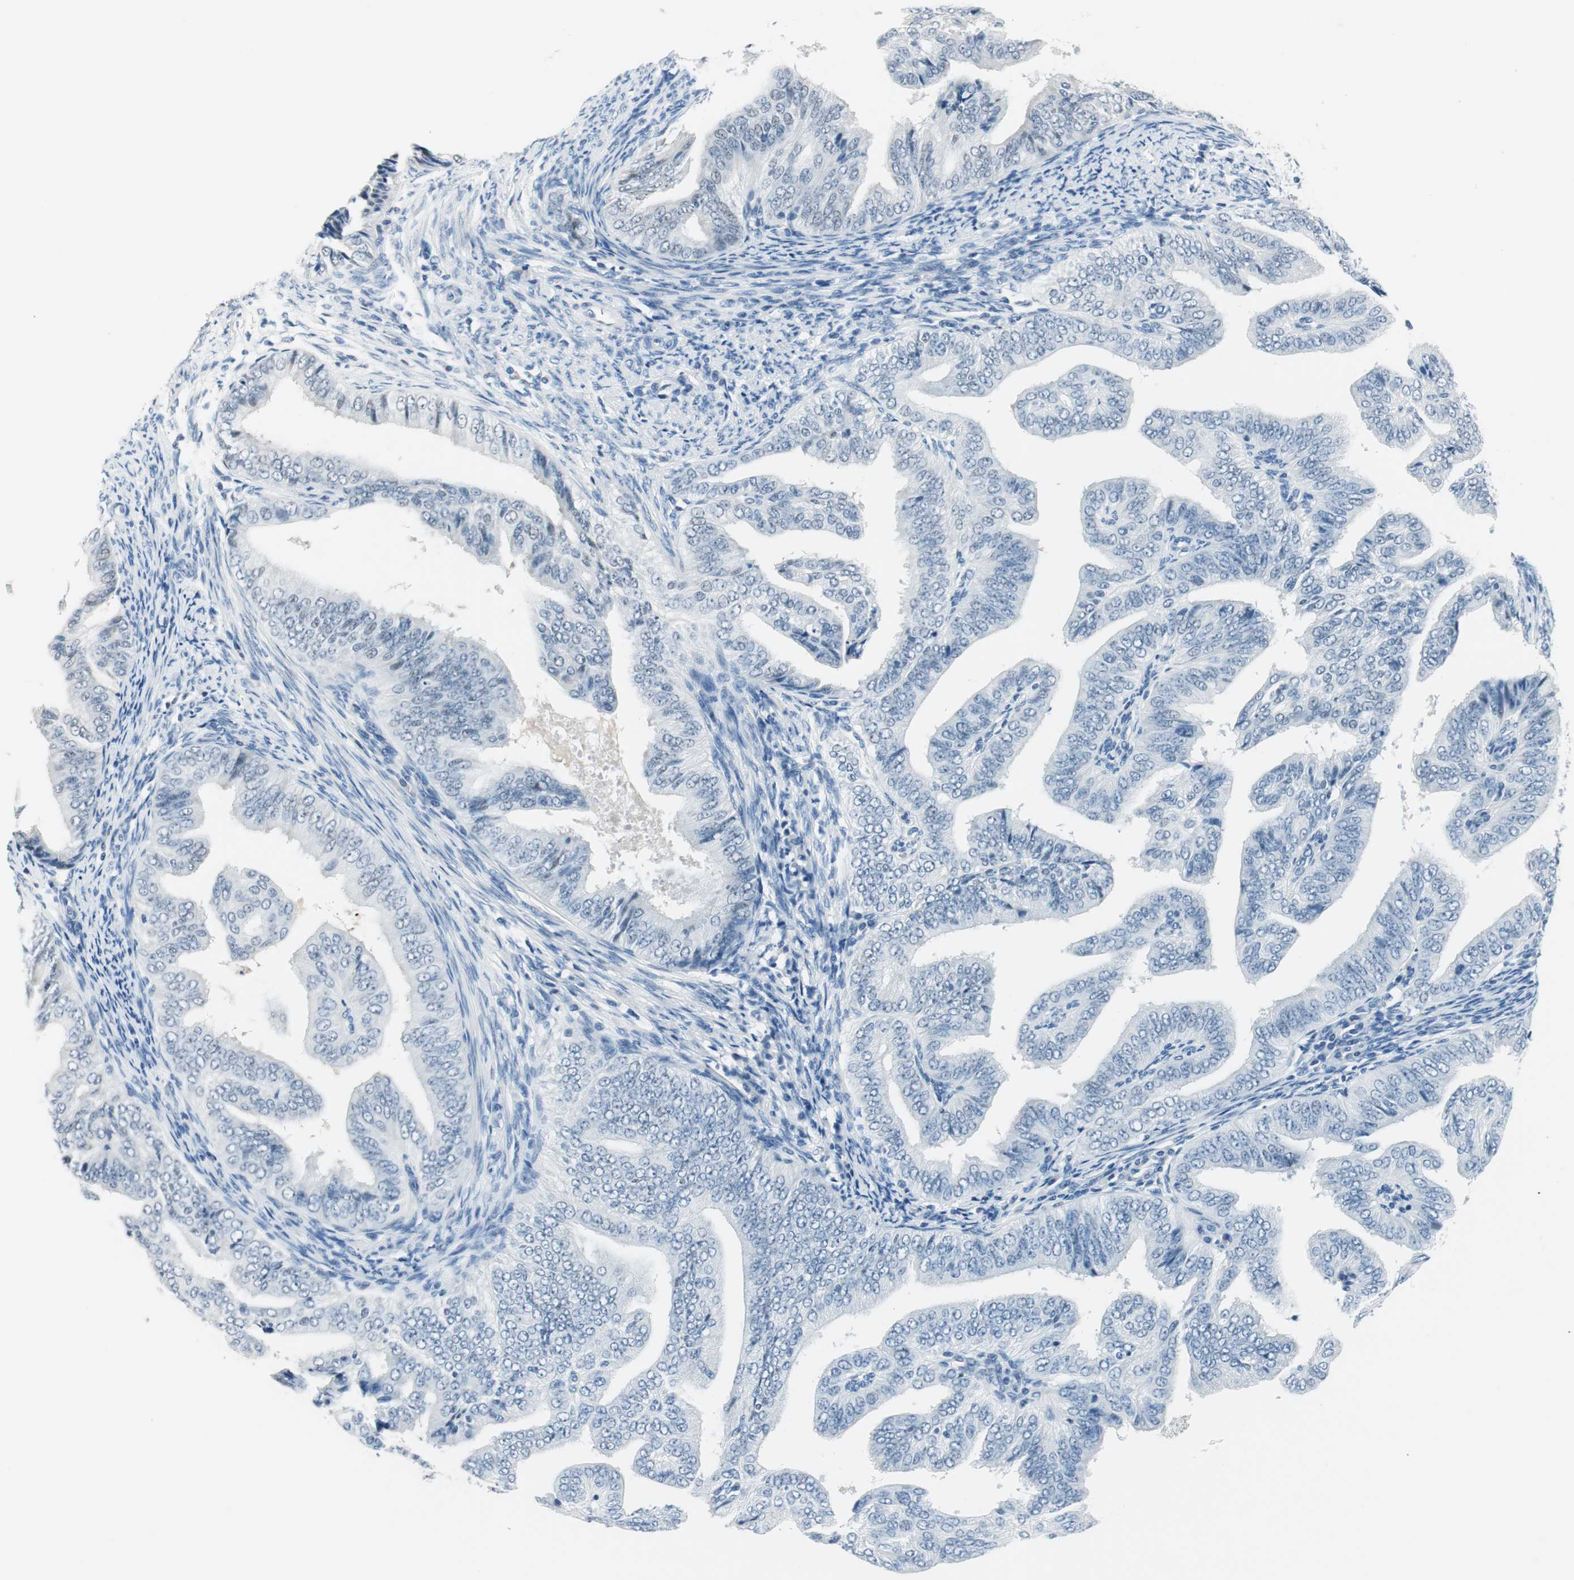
{"staining": {"intensity": "negative", "quantity": "none", "location": "none"}, "tissue": "endometrial cancer", "cell_type": "Tumor cells", "image_type": "cancer", "snomed": [{"axis": "morphology", "description": "Adenocarcinoma, NOS"}, {"axis": "topography", "description": "Endometrium"}], "caption": "Immunohistochemistry (IHC) of adenocarcinoma (endometrial) reveals no positivity in tumor cells.", "gene": "HOXB13", "patient": {"sex": "female", "age": 58}}